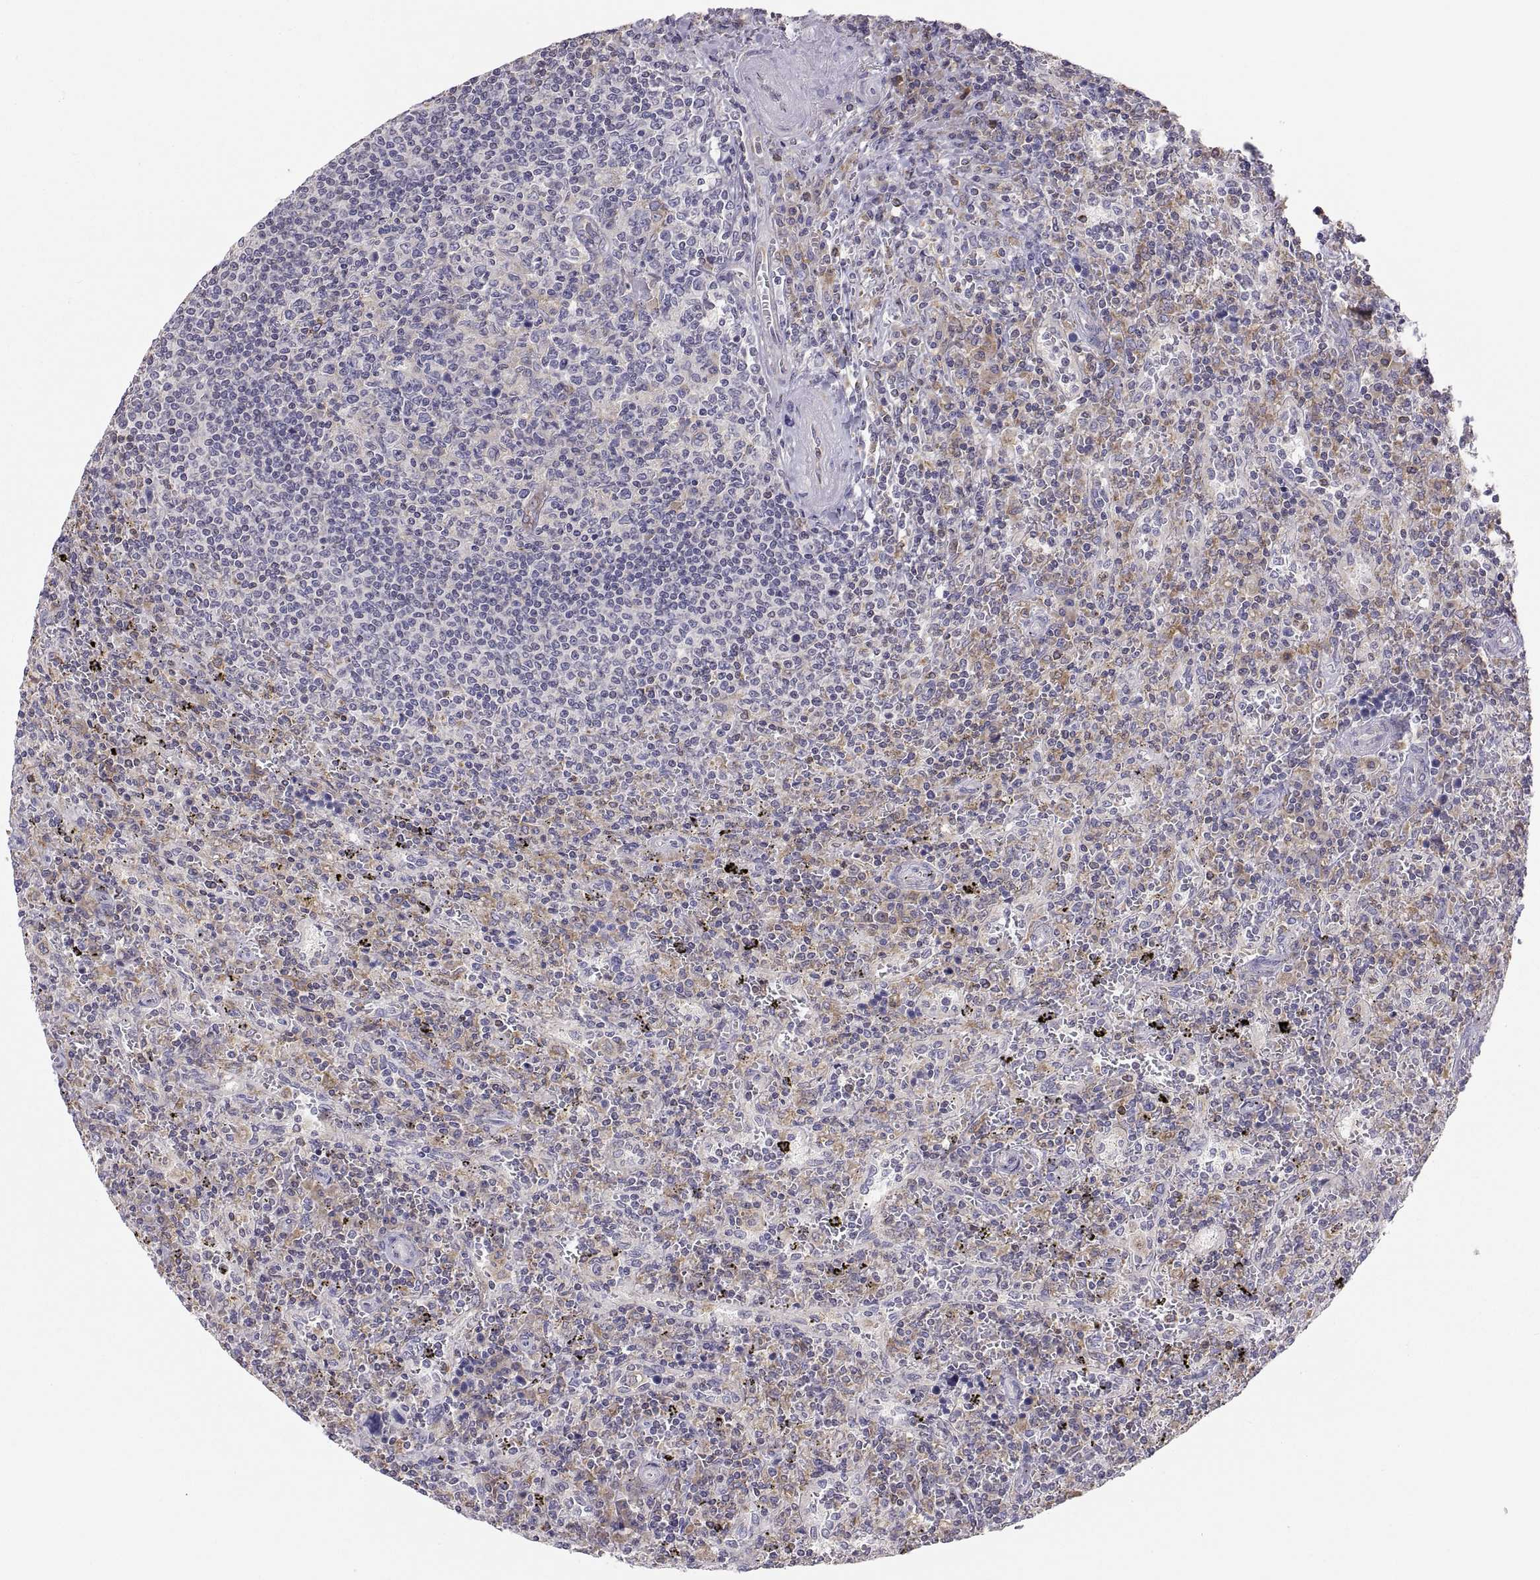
{"staining": {"intensity": "weak", "quantity": "<25%", "location": "cytoplasmic/membranous"}, "tissue": "lymphoma", "cell_type": "Tumor cells", "image_type": "cancer", "snomed": [{"axis": "morphology", "description": "Malignant lymphoma, non-Hodgkin's type, Low grade"}, {"axis": "topography", "description": "Spleen"}], "caption": "Histopathology image shows no protein positivity in tumor cells of lymphoma tissue.", "gene": "ERO1A", "patient": {"sex": "male", "age": 62}}